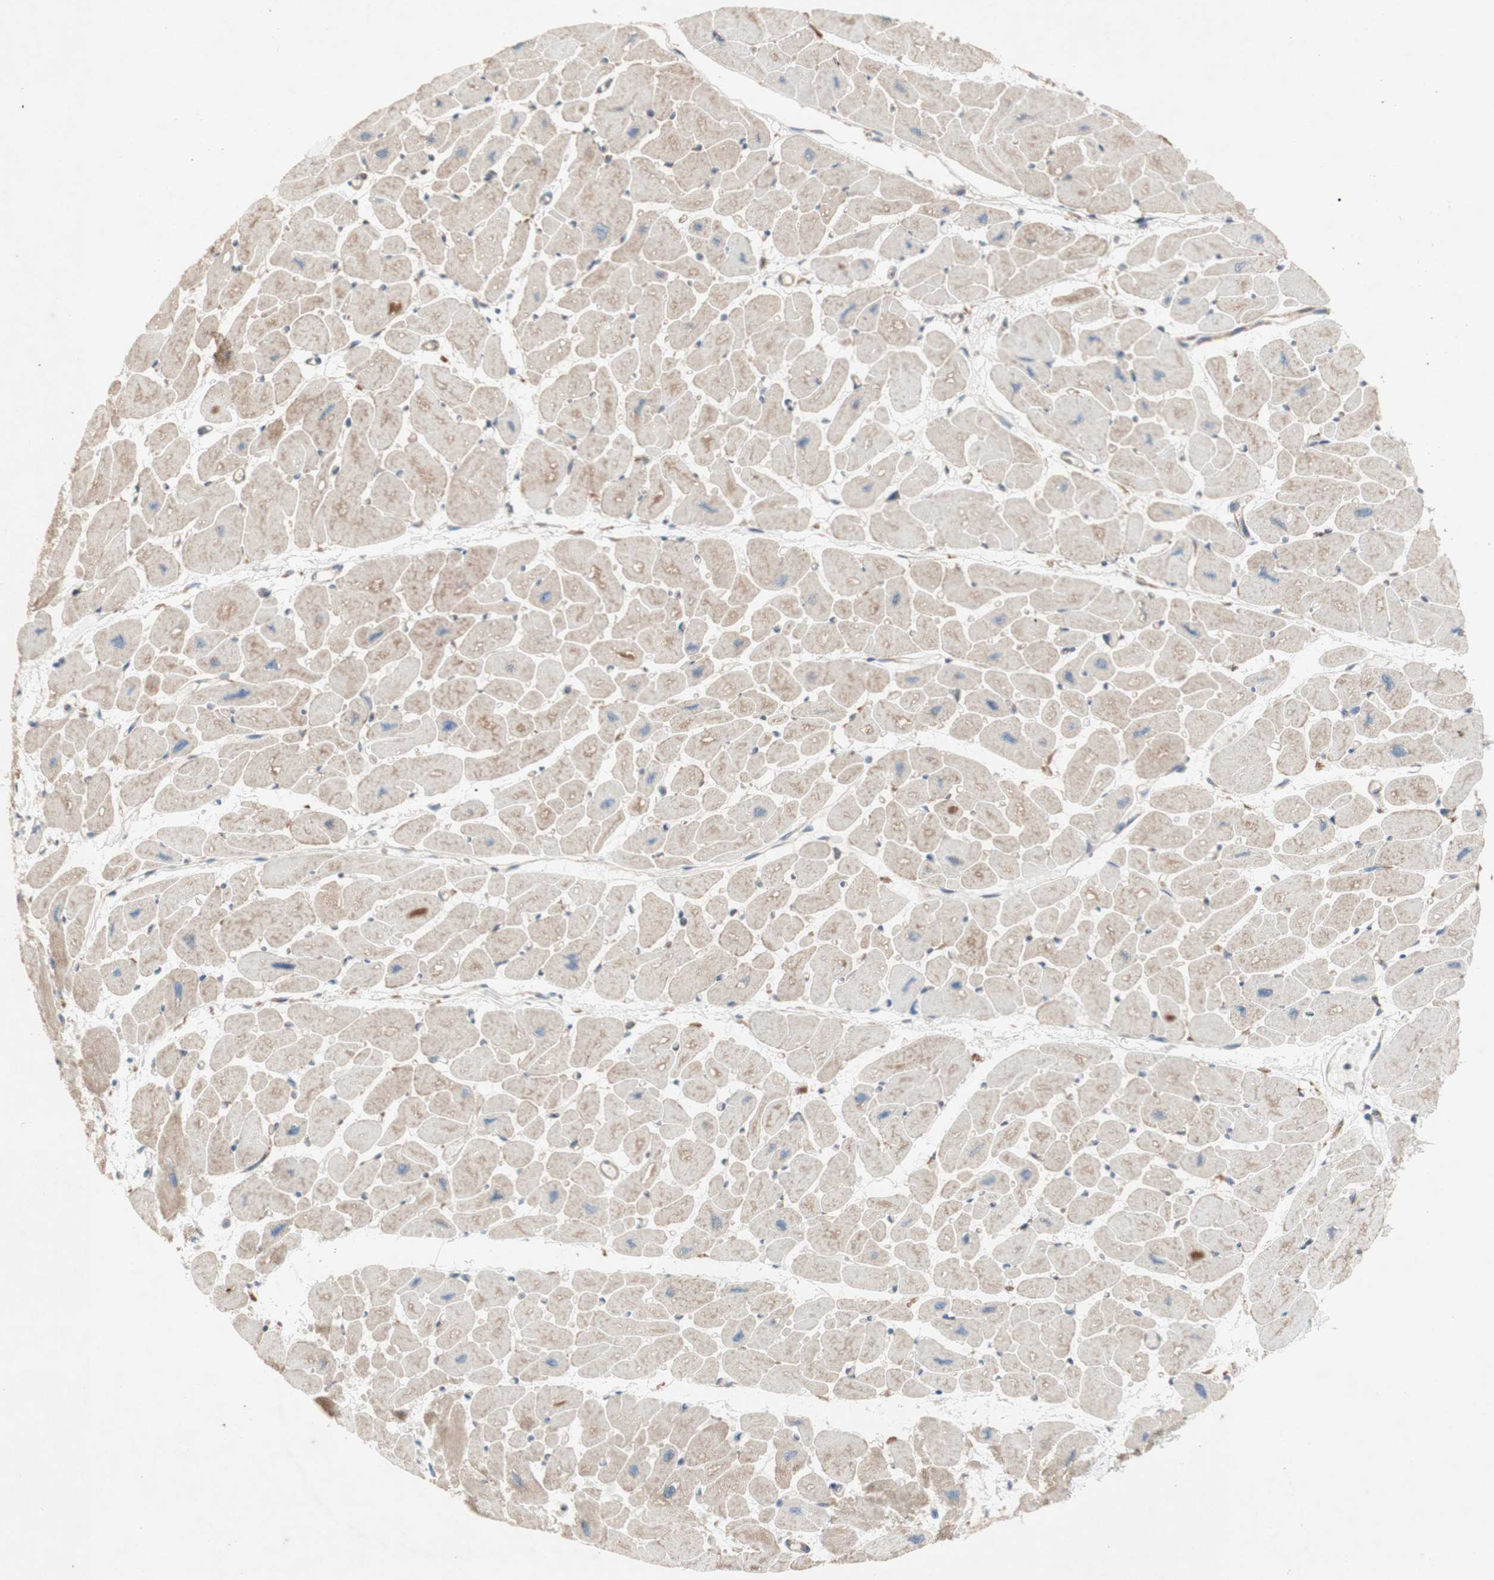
{"staining": {"intensity": "weak", "quantity": "25%-75%", "location": "cytoplasmic/membranous"}, "tissue": "heart muscle", "cell_type": "Cardiomyocytes", "image_type": "normal", "snomed": [{"axis": "morphology", "description": "Normal tissue, NOS"}, {"axis": "topography", "description": "Heart"}], "caption": "A photomicrograph of human heart muscle stained for a protein shows weak cytoplasmic/membranous brown staining in cardiomyocytes. The staining is performed using DAB brown chromogen to label protein expression. The nuclei are counter-stained blue using hematoxylin.", "gene": "SOCS2", "patient": {"sex": "female", "age": 54}}